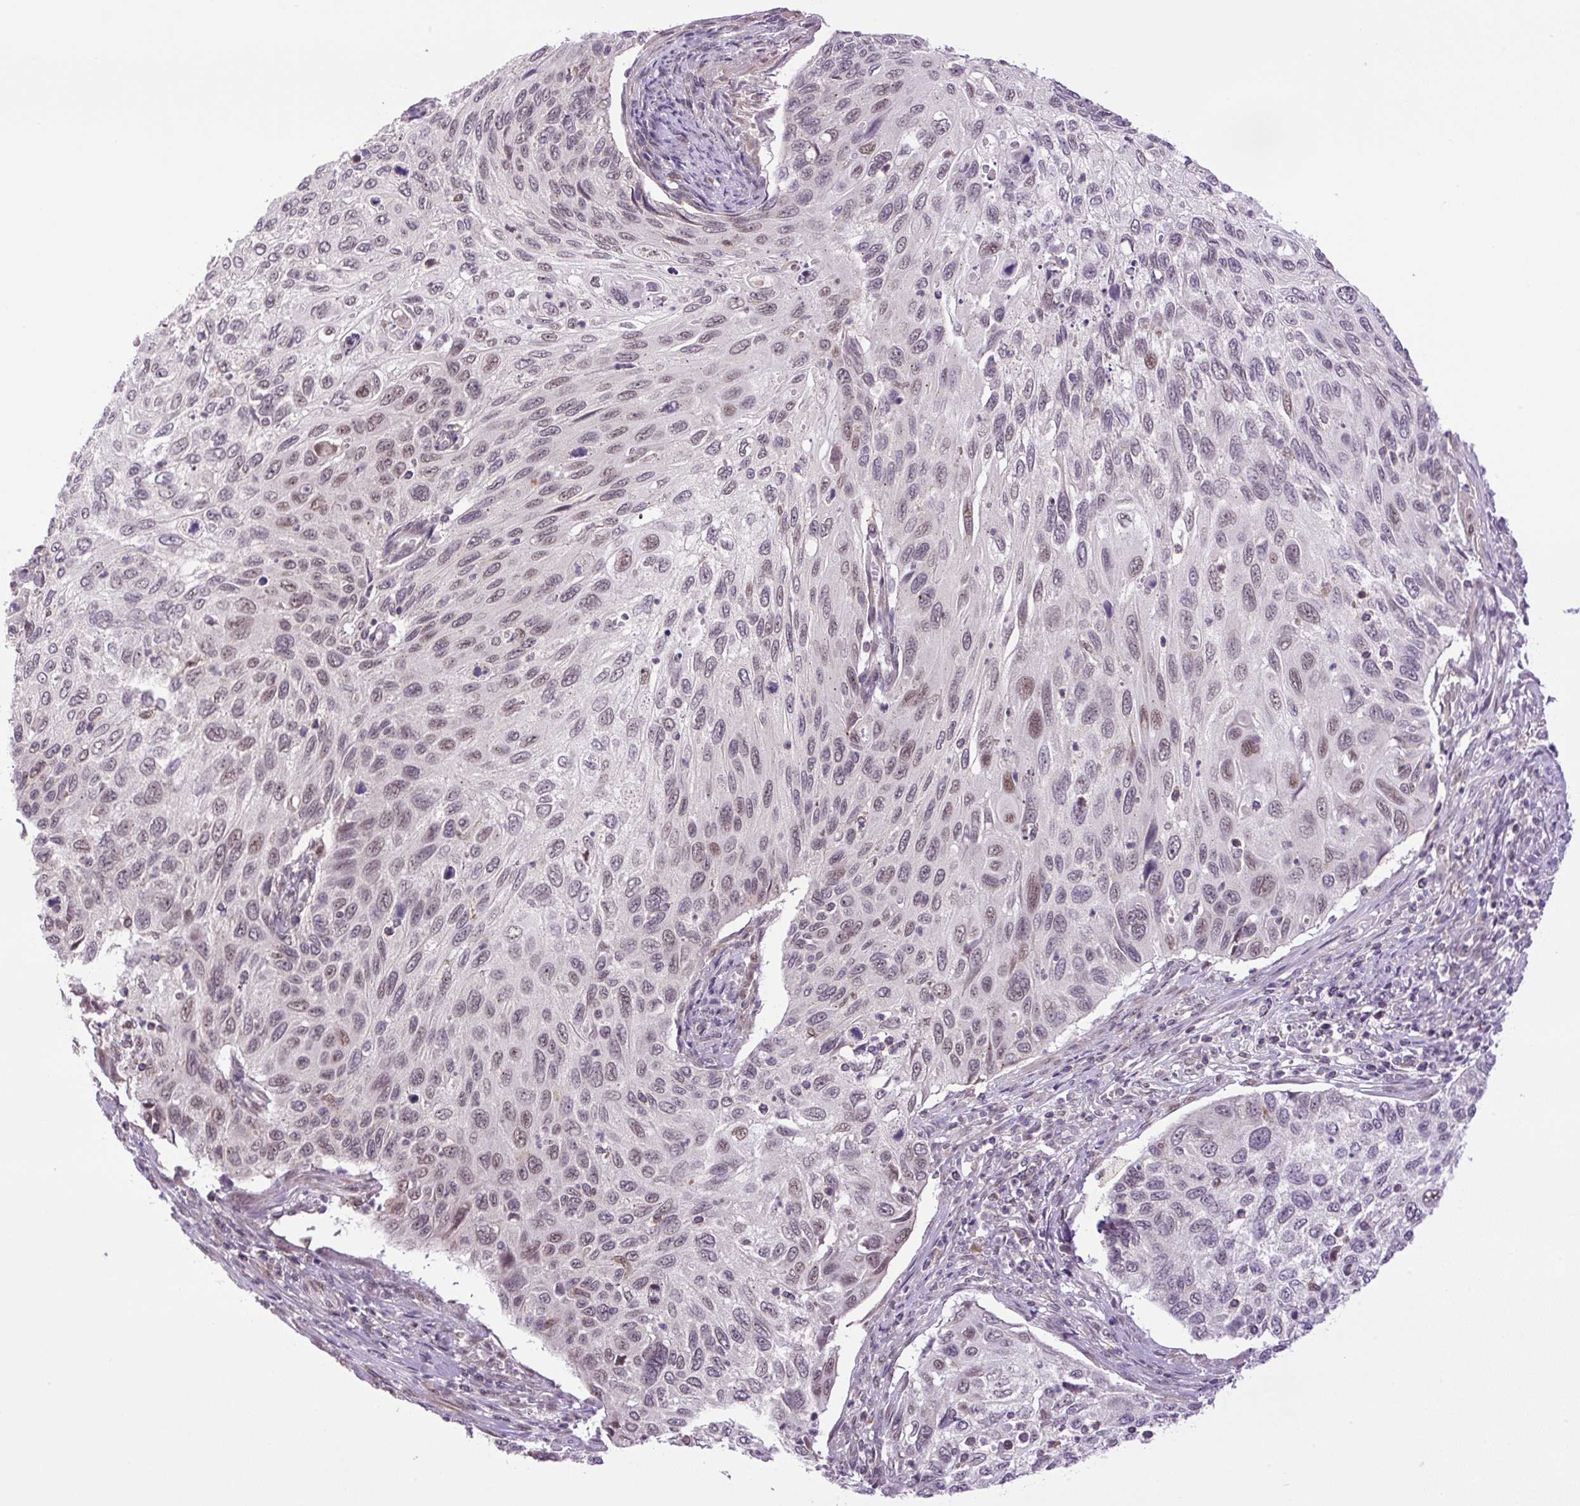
{"staining": {"intensity": "weak", "quantity": "25%-75%", "location": "nuclear"}, "tissue": "cervical cancer", "cell_type": "Tumor cells", "image_type": "cancer", "snomed": [{"axis": "morphology", "description": "Squamous cell carcinoma, NOS"}, {"axis": "topography", "description": "Cervix"}], "caption": "Immunohistochemical staining of human squamous cell carcinoma (cervical) displays low levels of weak nuclear positivity in approximately 25%-75% of tumor cells. (IHC, brightfield microscopy, high magnification).", "gene": "KPNA1", "patient": {"sex": "female", "age": 70}}